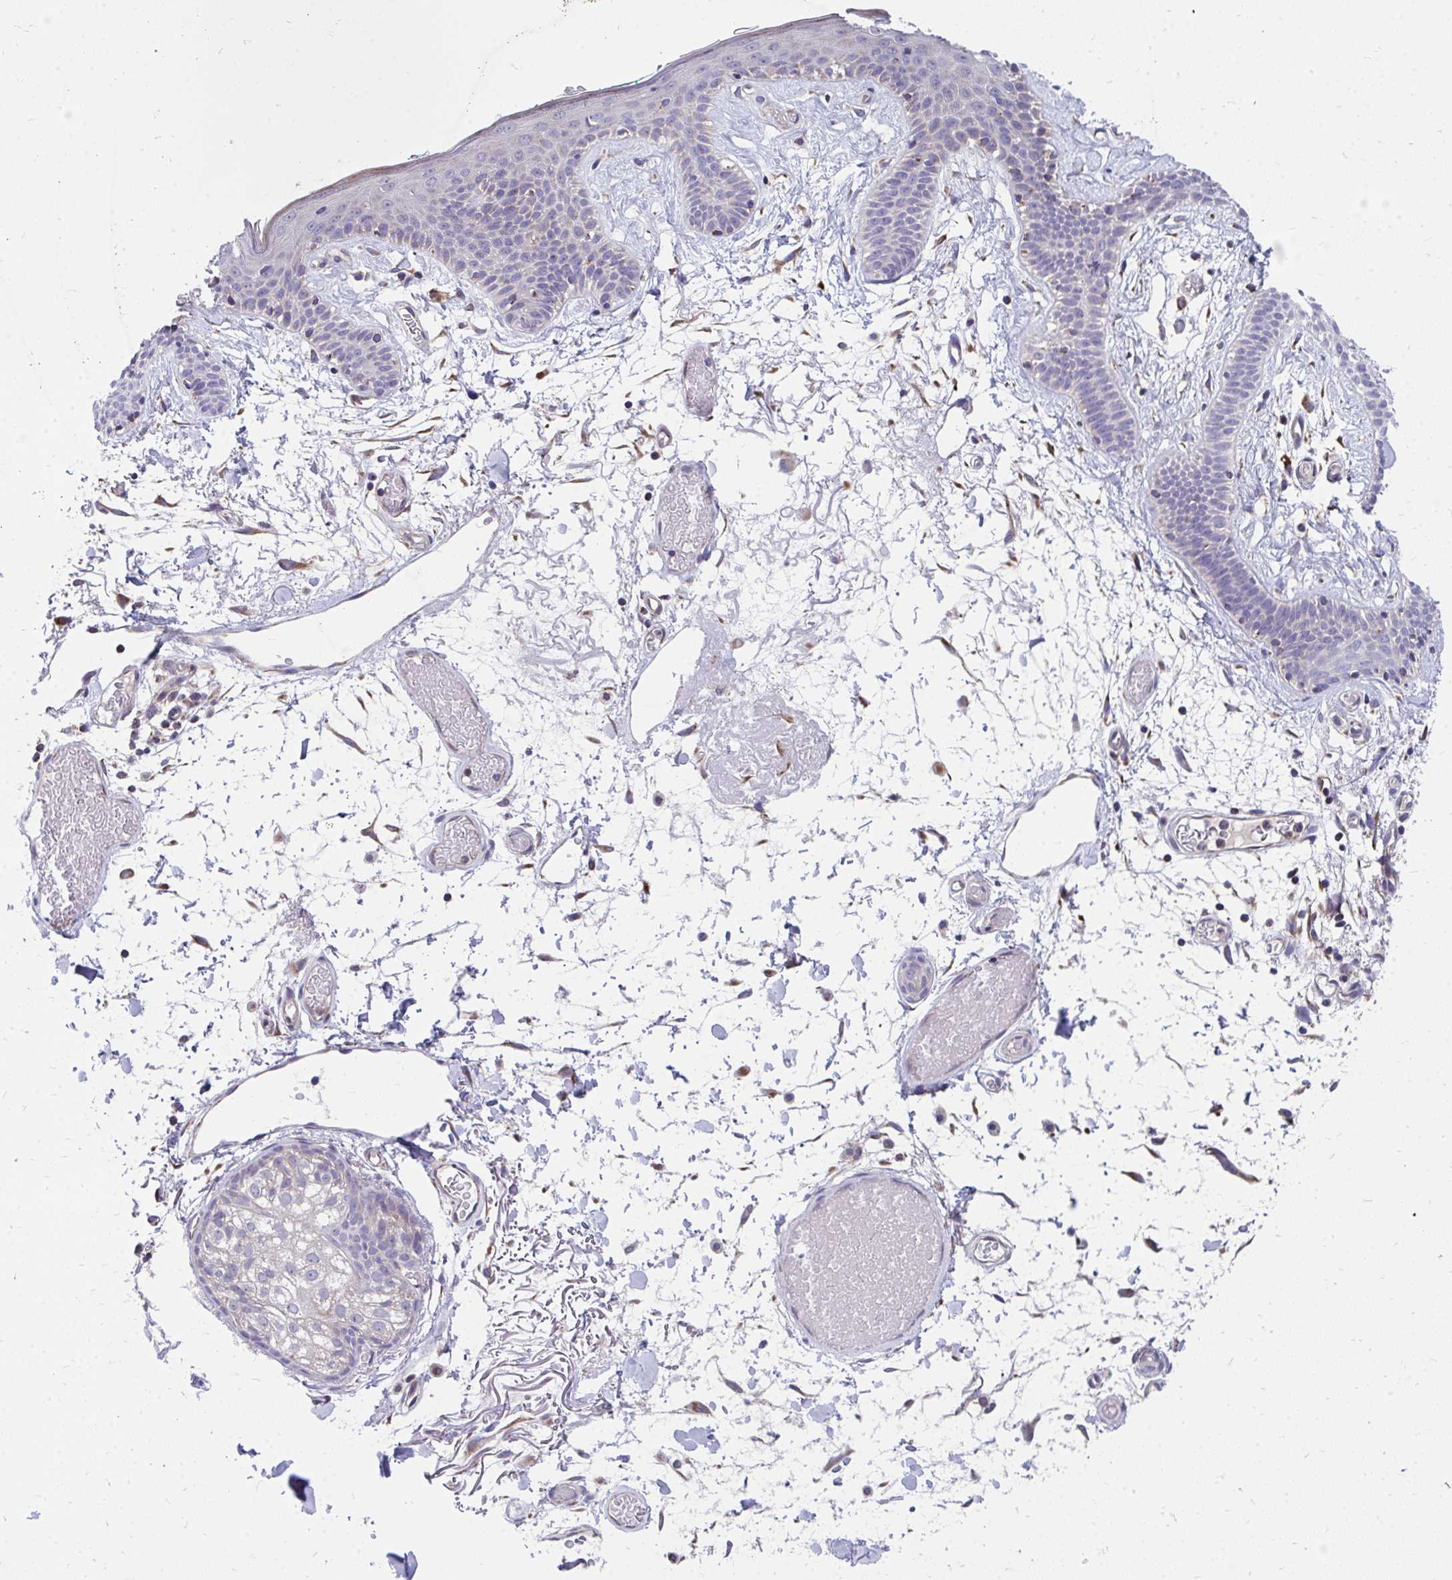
{"staining": {"intensity": "weak", "quantity": ">75%", "location": "cytoplasmic/membranous"}, "tissue": "skin", "cell_type": "Fibroblasts", "image_type": "normal", "snomed": [{"axis": "morphology", "description": "Normal tissue, NOS"}, {"axis": "topography", "description": "Skin"}], "caption": "This micrograph shows benign skin stained with immunohistochemistry to label a protein in brown. The cytoplasmic/membranous of fibroblasts show weak positivity for the protein. Nuclei are counter-stained blue.", "gene": "FHIP1B", "patient": {"sex": "male", "age": 79}}